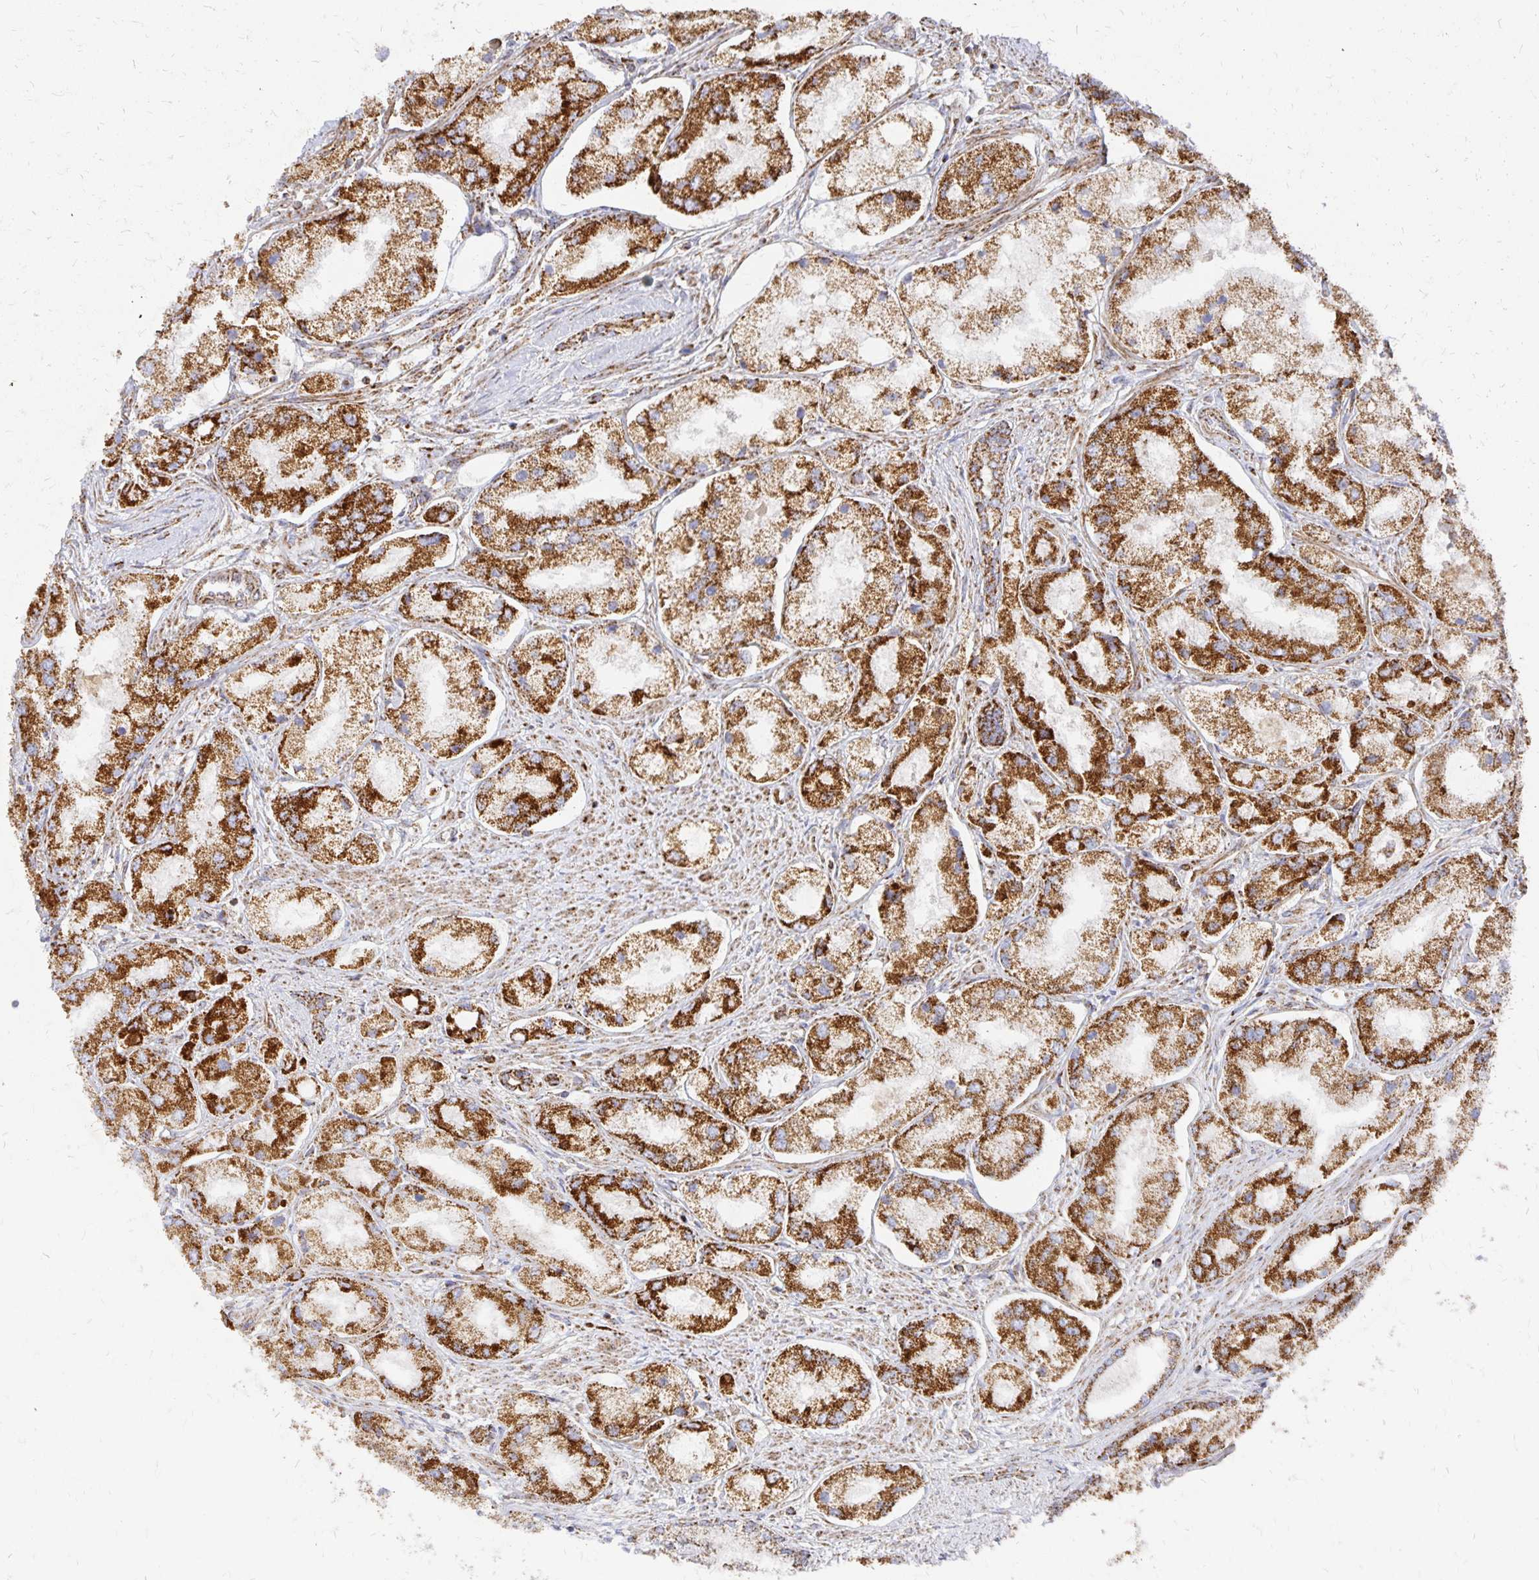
{"staining": {"intensity": "strong", "quantity": ">75%", "location": "cytoplasmic/membranous"}, "tissue": "prostate cancer", "cell_type": "Tumor cells", "image_type": "cancer", "snomed": [{"axis": "morphology", "description": "Adenocarcinoma, Low grade"}, {"axis": "topography", "description": "Prostate"}], "caption": "Approximately >75% of tumor cells in adenocarcinoma (low-grade) (prostate) reveal strong cytoplasmic/membranous protein expression as visualized by brown immunohistochemical staining.", "gene": "STOML2", "patient": {"sex": "male", "age": 69}}